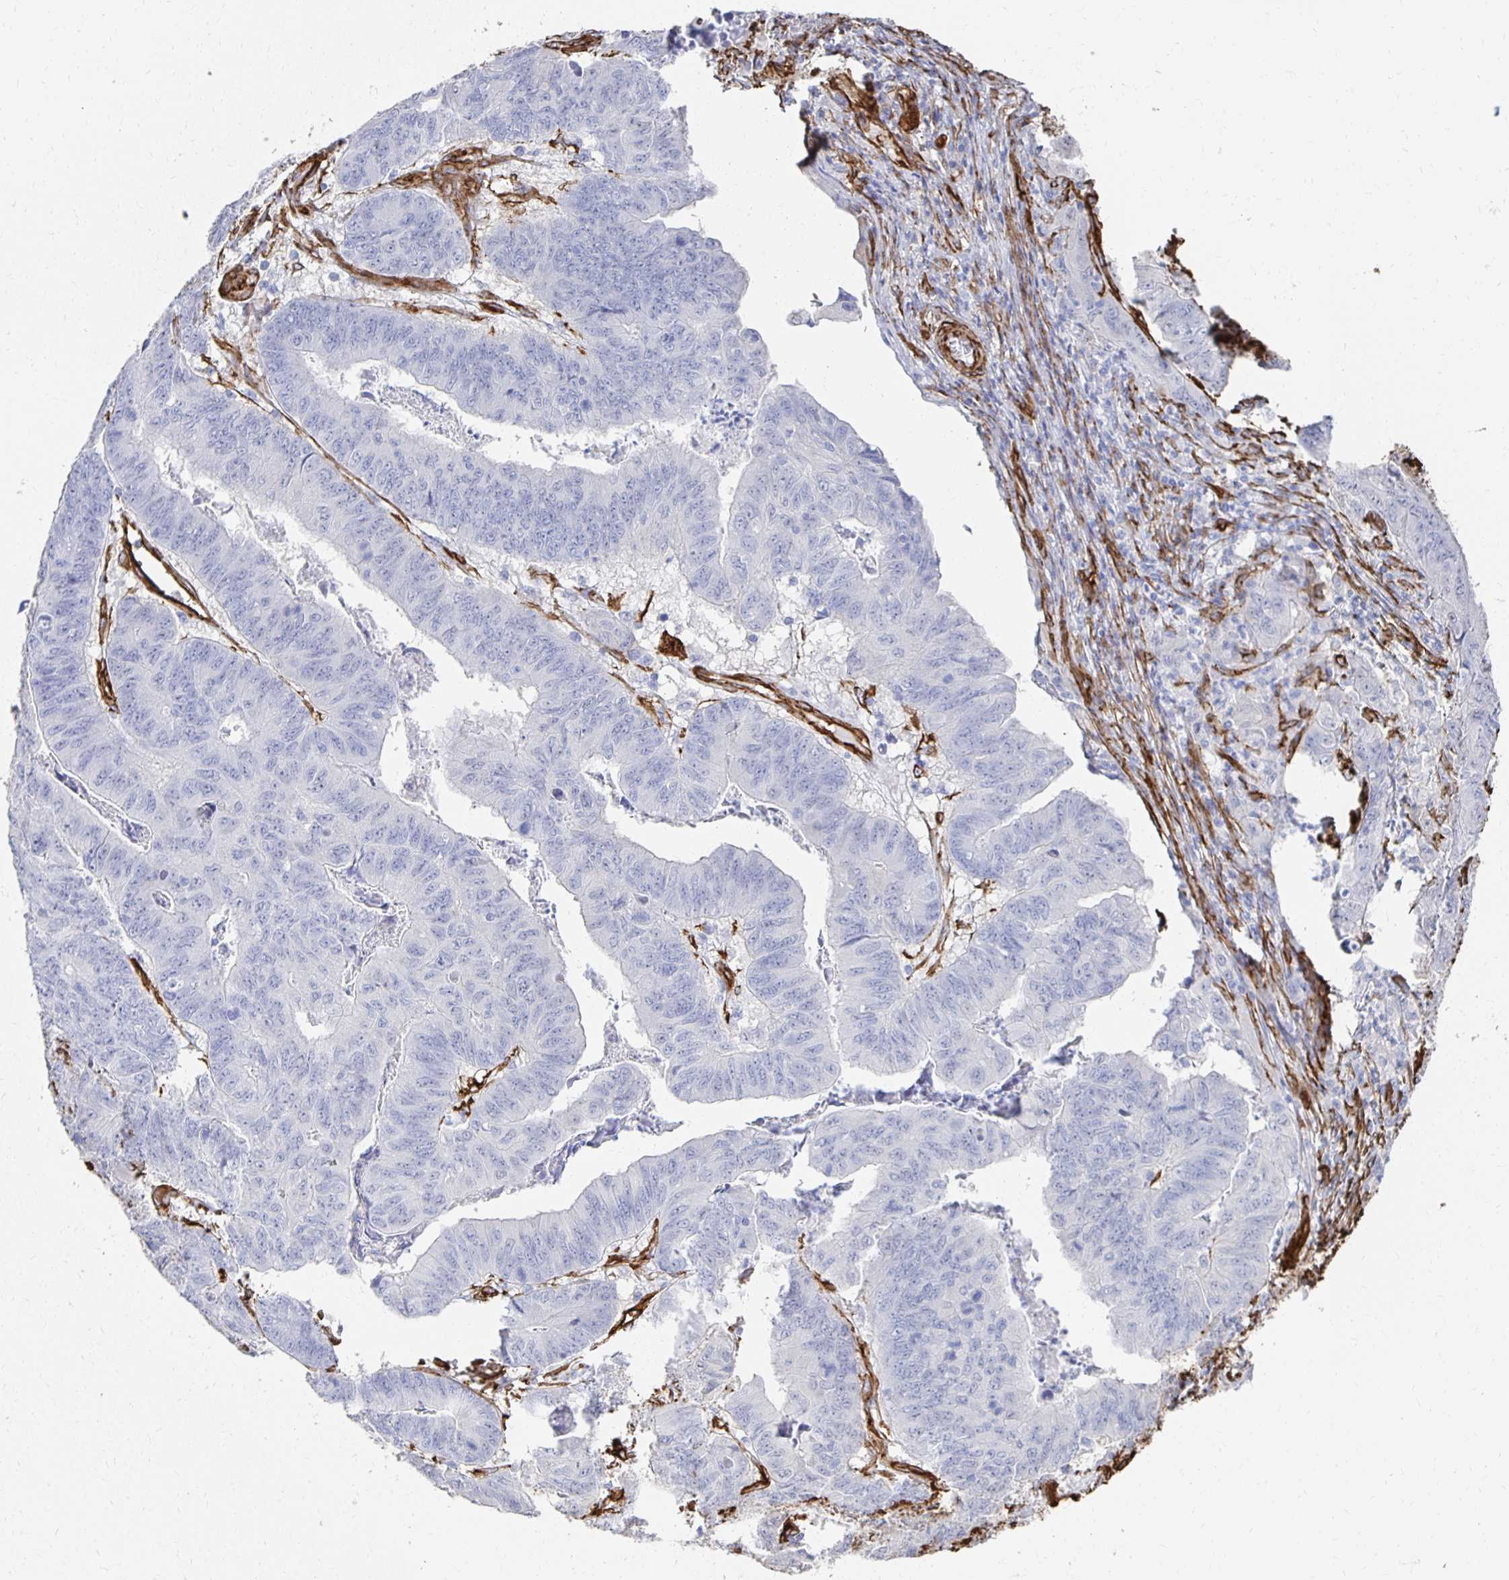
{"staining": {"intensity": "negative", "quantity": "none", "location": "none"}, "tissue": "stomach cancer", "cell_type": "Tumor cells", "image_type": "cancer", "snomed": [{"axis": "morphology", "description": "Adenocarcinoma, NOS"}, {"axis": "topography", "description": "Stomach, lower"}], "caption": "This image is of stomach cancer stained with immunohistochemistry to label a protein in brown with the nuclei are counter-stained blue. There is no expression in tumor cells.", "gene": "VIPR2", "patient": {"sex": "male", "age": 77}}